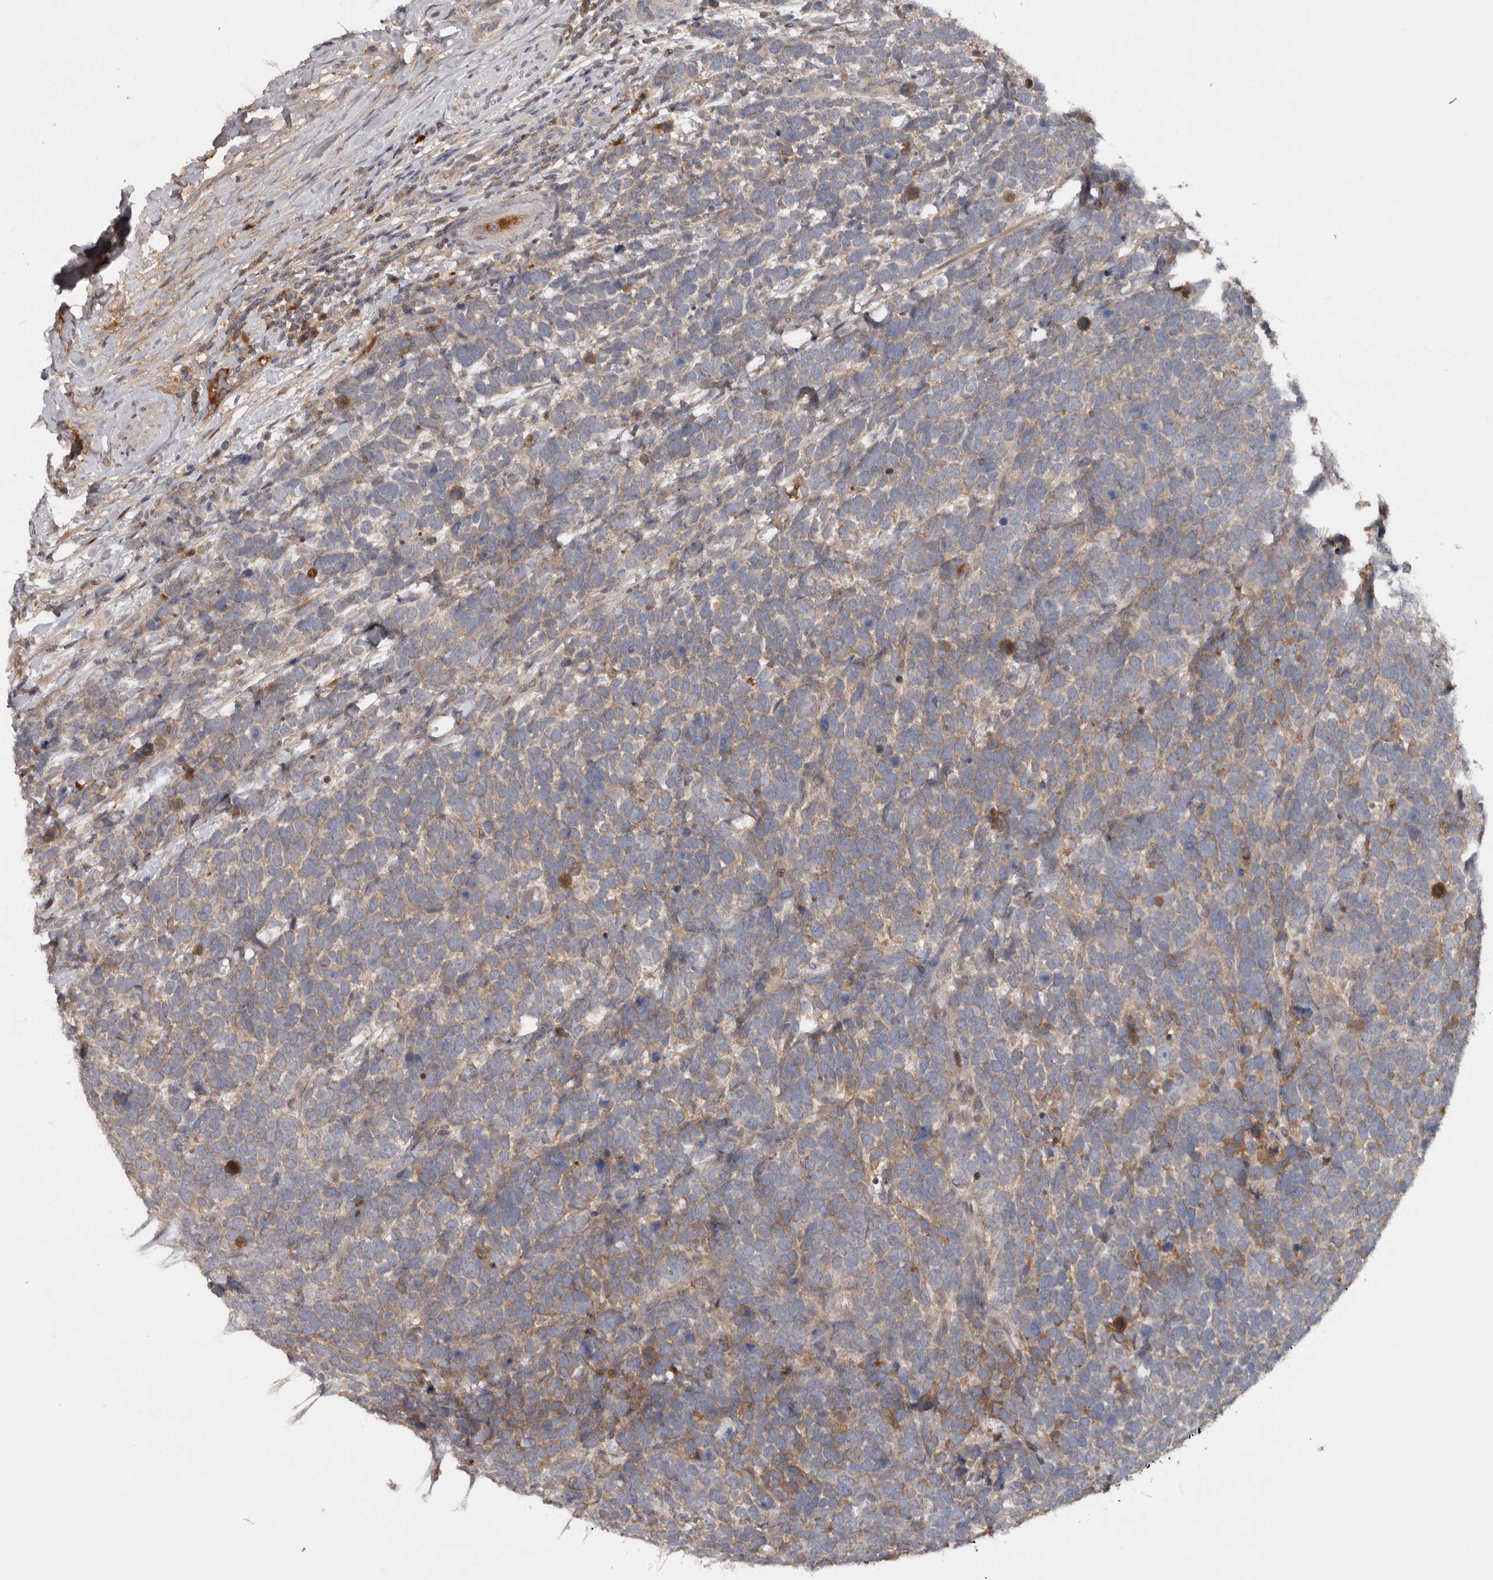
{"staining": {"intensity": "weak", "quantity": ">75%", "location": "cytoplasmic/membranous"}, "tissue": "urothelial cancer", "cell_type": "Tumor cells", "image_type": "cancer", "snomed": [{"axis": "morphology", "description": "Urothelial carcinoma, High grade"}, {"axis": "topography", "description": "Urinary bladder"}], "caption": "Tumor cells reveal weak cytoplasmic/membranous staining in approximately >75% of cells in urothelial cancer.", "gene": "NMUR1", "patient": {"sex": "female", "age": 82}}